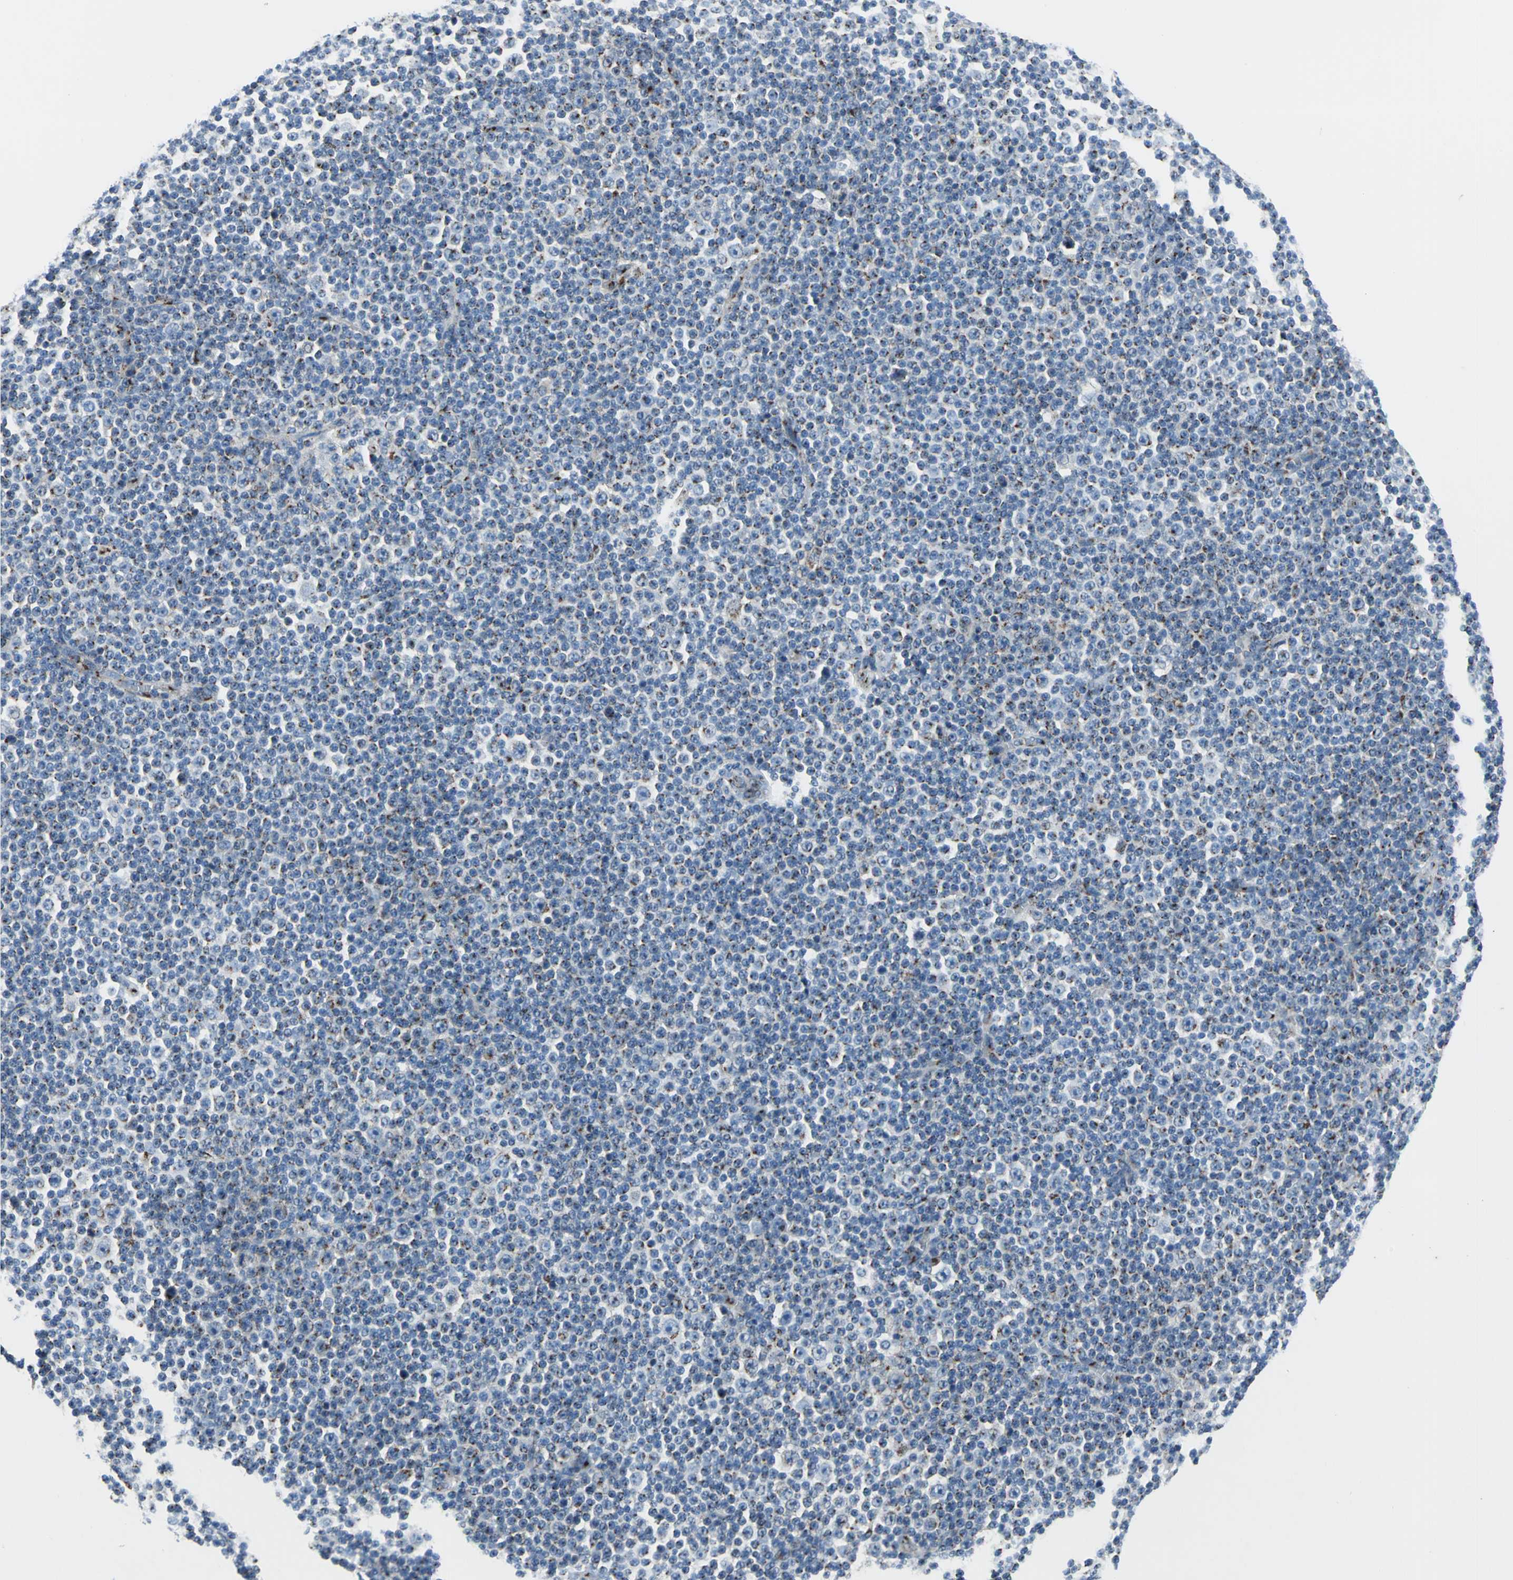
{"staining": {"intensity": "moderate", "quantity": "25%-75%", "location": "cytoplasmic/membranous"}, "tissue": "lymphoma", "cell_type": "Tumor cells", "image_type": "cancer", "snomed": [{"axis": "morphology", "description": "Malignant lymphoma, non-Hodgkin's type, Low grade"}, {"axis": "topography", "description": "Lymph node"}], "caption": "This is a micrograph of immunohistochemistry (IHC) staining of lymphoma, which shows moderate positivity in the cytoplasmic/membranous of tumor cells.", "gene": "GPR3", "patient": {"sex": "female", "age": 67}}